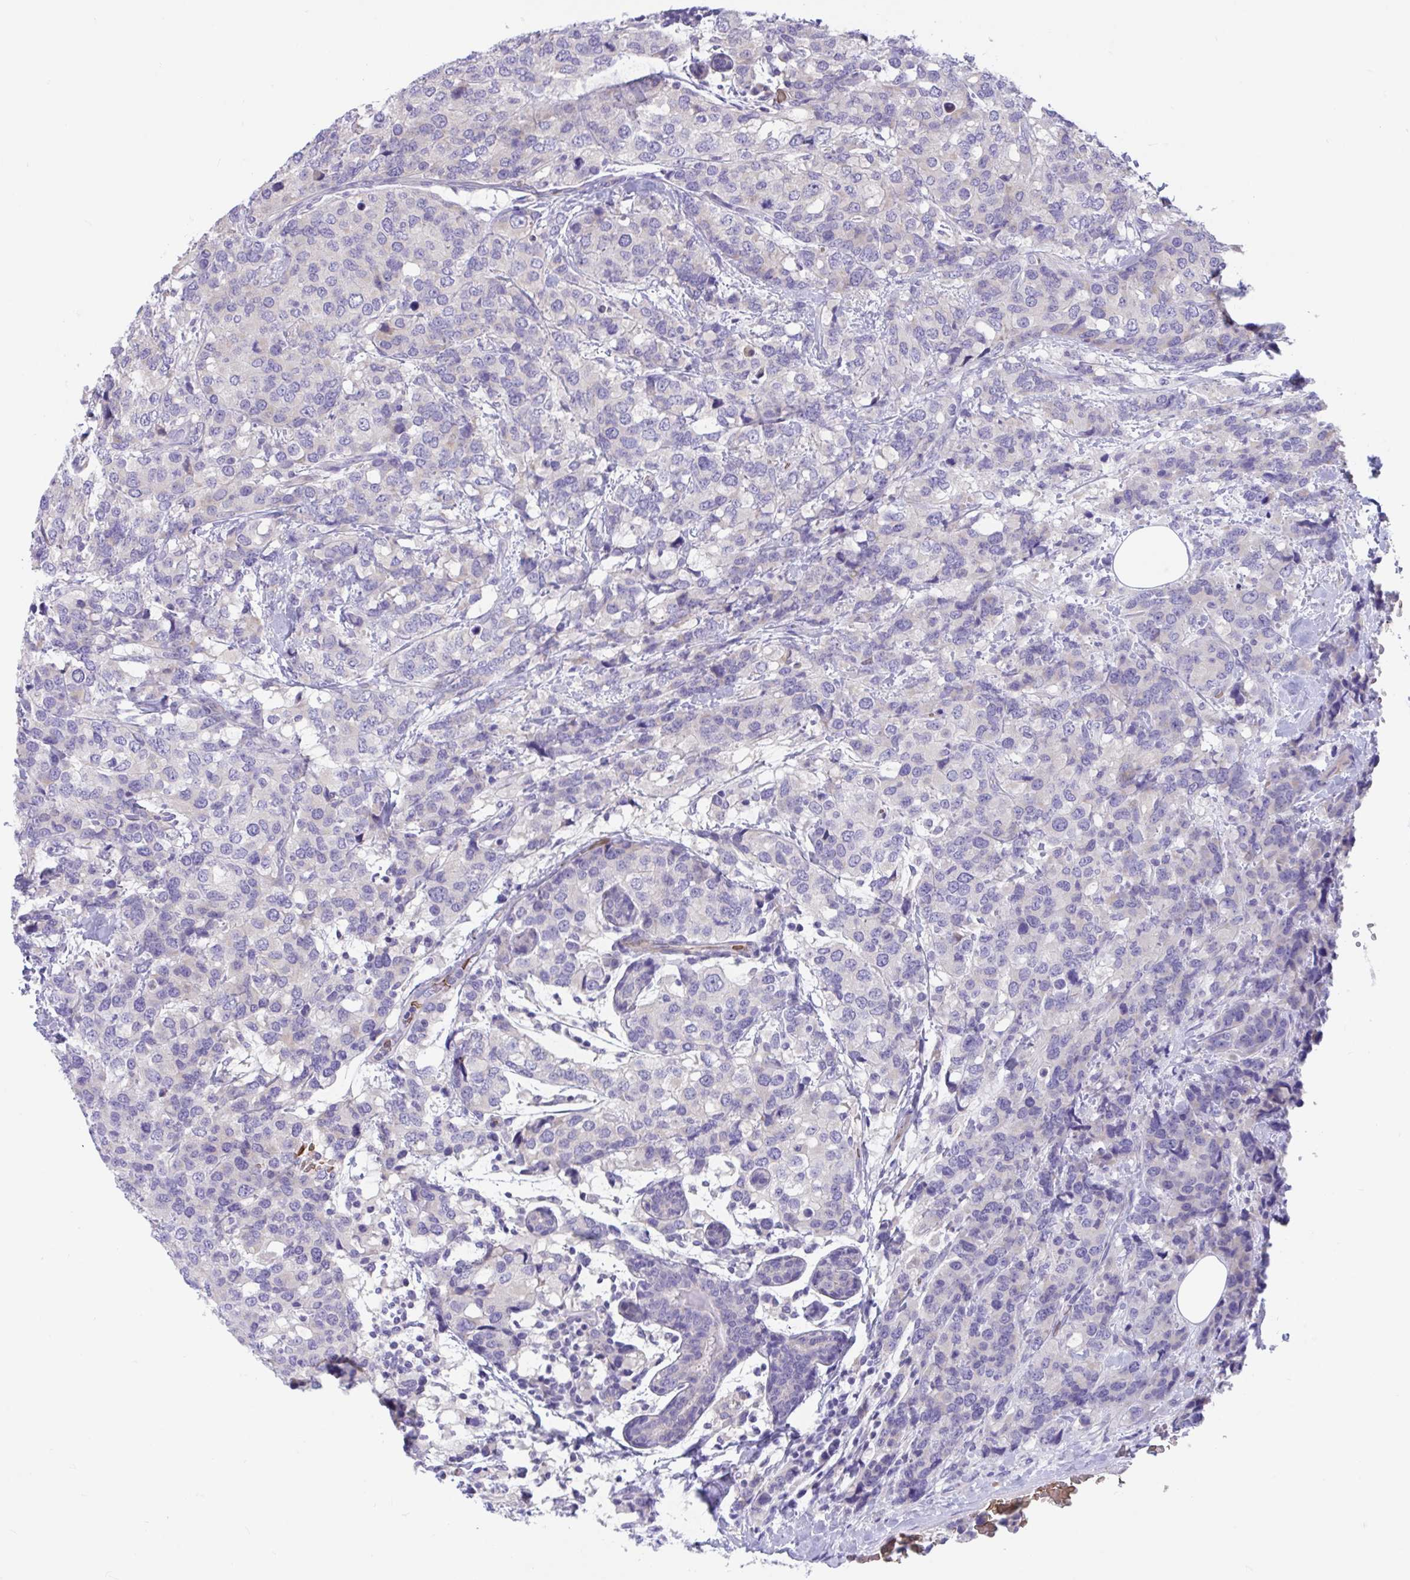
{"staining": {"intensity": "negative", "quantity": "none", "location": "none"}, "tissue": "breast cancer", "cell_type": "Tumor cells", "image_type": "cancer", "snomed": [{"axis": "morphology", "description": "Lobular carcinoma"}, {"axis": "topography", "description": "Breast"}], "caption": "Immunohistochemistry (IHC) photomicrograph of neoplastic tissue: lobular carcinoma (breast) stained with DAB reveals no significant protein staining in tumor cells.", "gene": "TTC30B", "patient": {"sex": "female", "age": 59}}